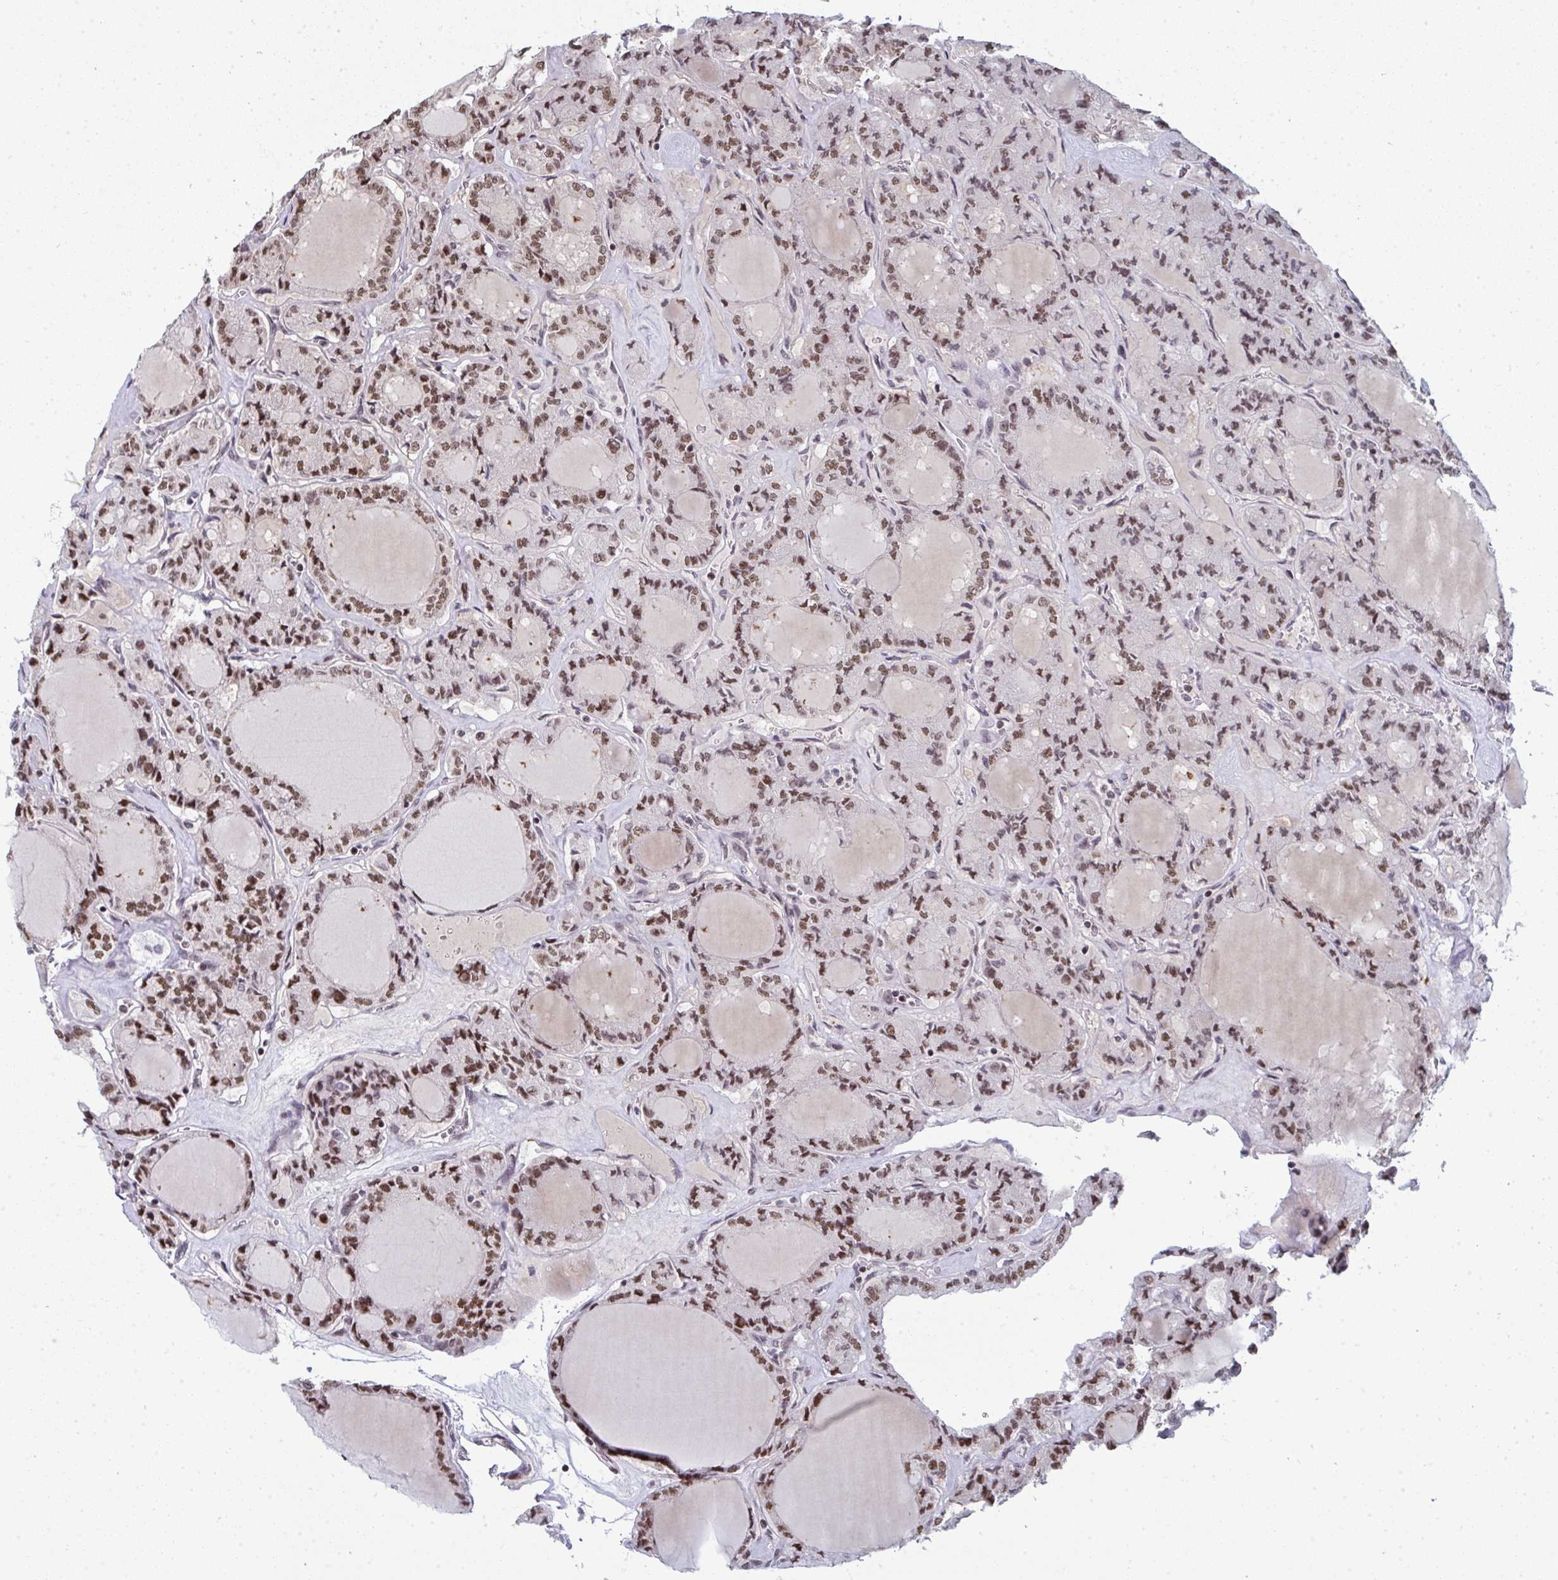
{"staining": {"intensity": "moderate", "quantity": ">75%", "location": "nuclear"}, "tissue": "thyroid cancer", "cell_type": "Tumor cells", "image_type": "cancer", "snomed": [{"axis": "morphology", "description": "Papillary adenocarcinoma, NOS"}, {"axis": "topography", "description": "Thyroid gland"}], "caption": "Papillary adenocarcinoma (thyroid) stained with a brown dye reveals moderate nuclear positive staining in about >75% of tumor cells.", "gene": "ATF1", "patient": {"sex": "male", "age": 87}}